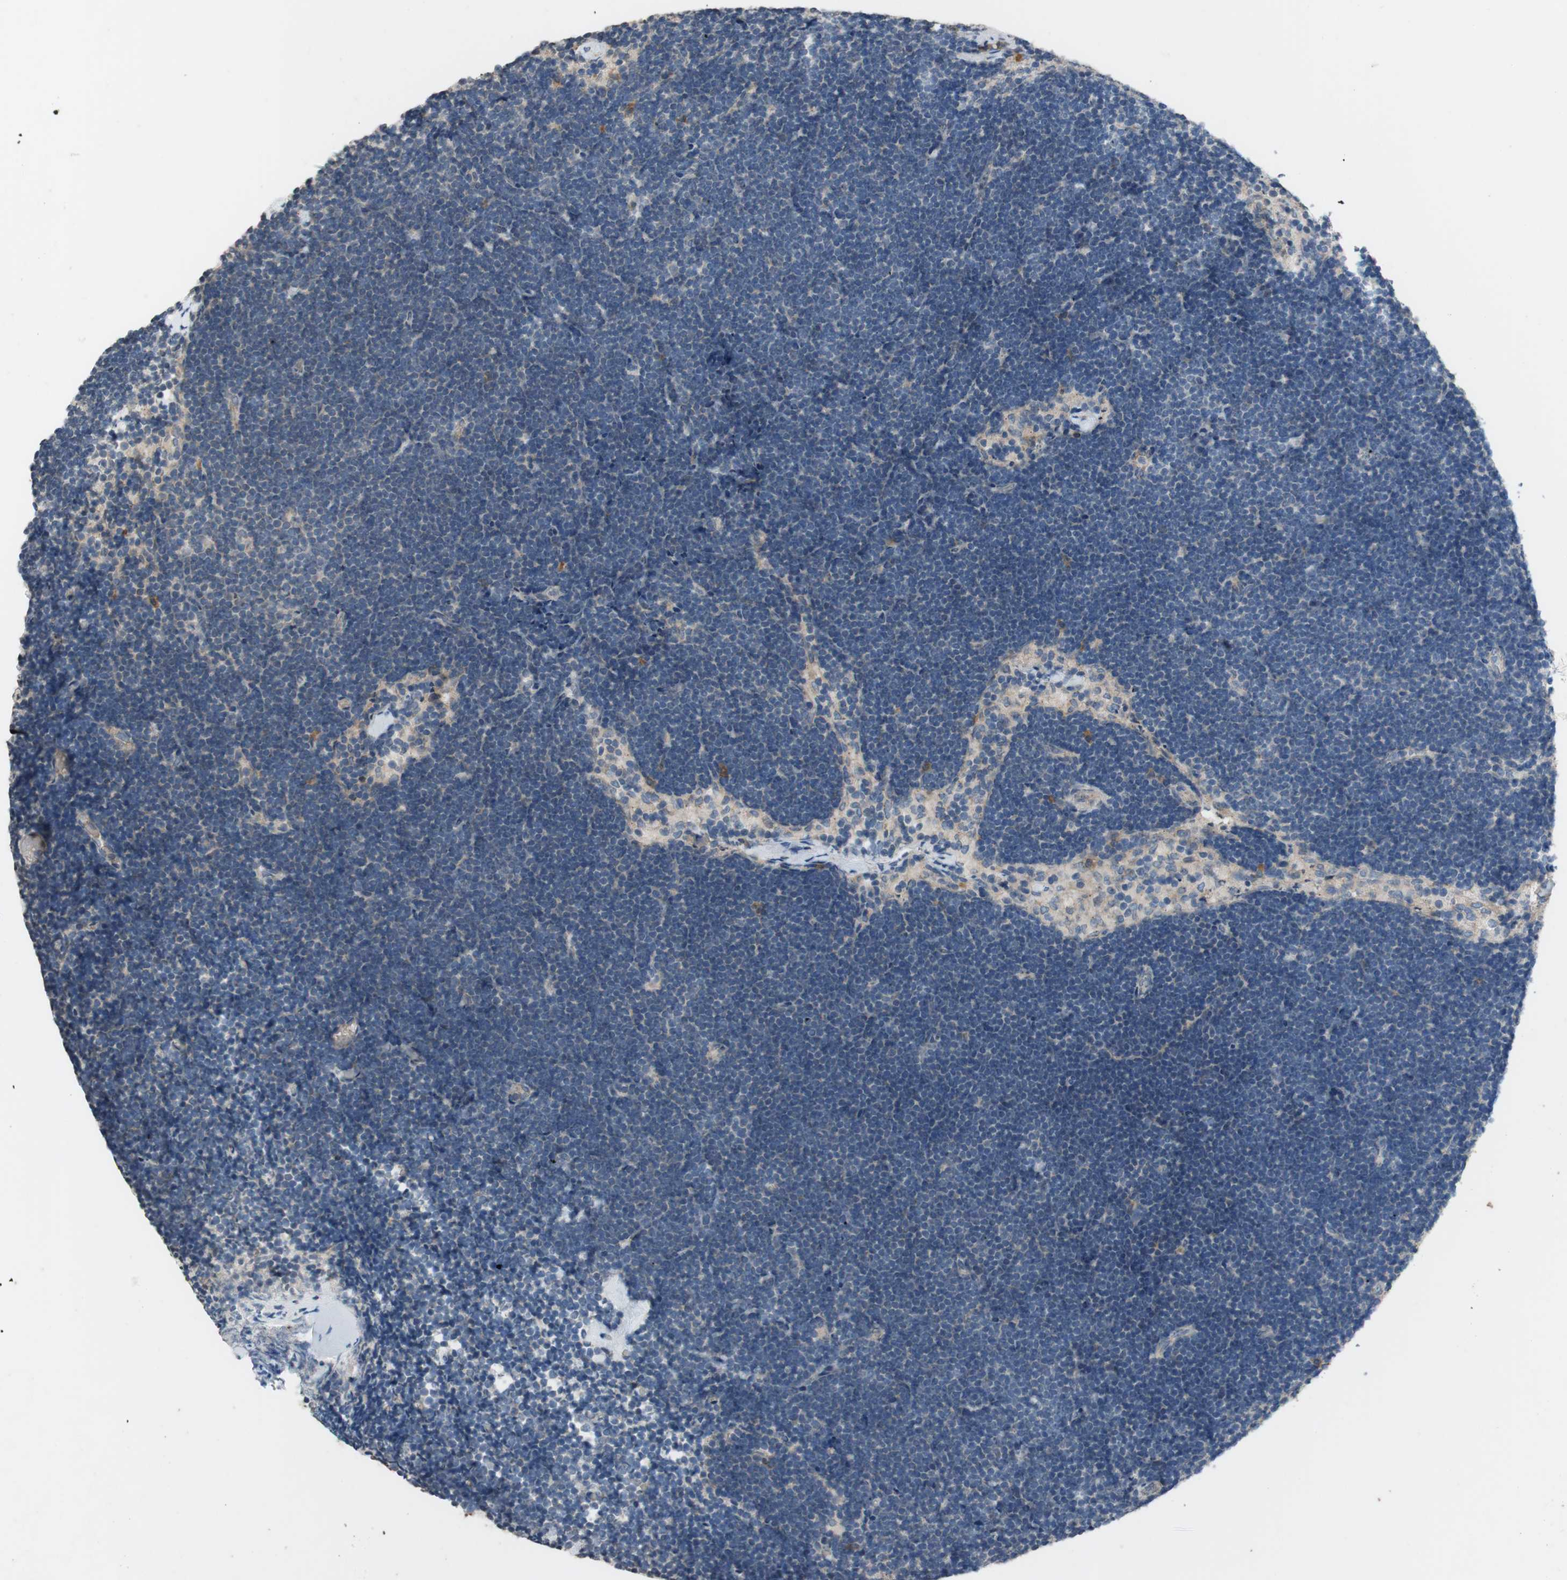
{"staining": {"intensity": "negative", "quantity": "none", "location": "none"}, "tissue": "lymph node", "cell_type": "Germinal center cells", "image_type": "normal", "snomed": [{"axis": "morphology", "description": "Normal tissue, NOS"}, {"axis": "topography", "description": "Lymph node"}], "caption": "Germinal center cells show no significant staining in normal lymph node. (DAB IHC visualized using brightfield microscopy, high magnification).", "gene": "ADD2", "patient": {"sex": "male", "age": 63}}